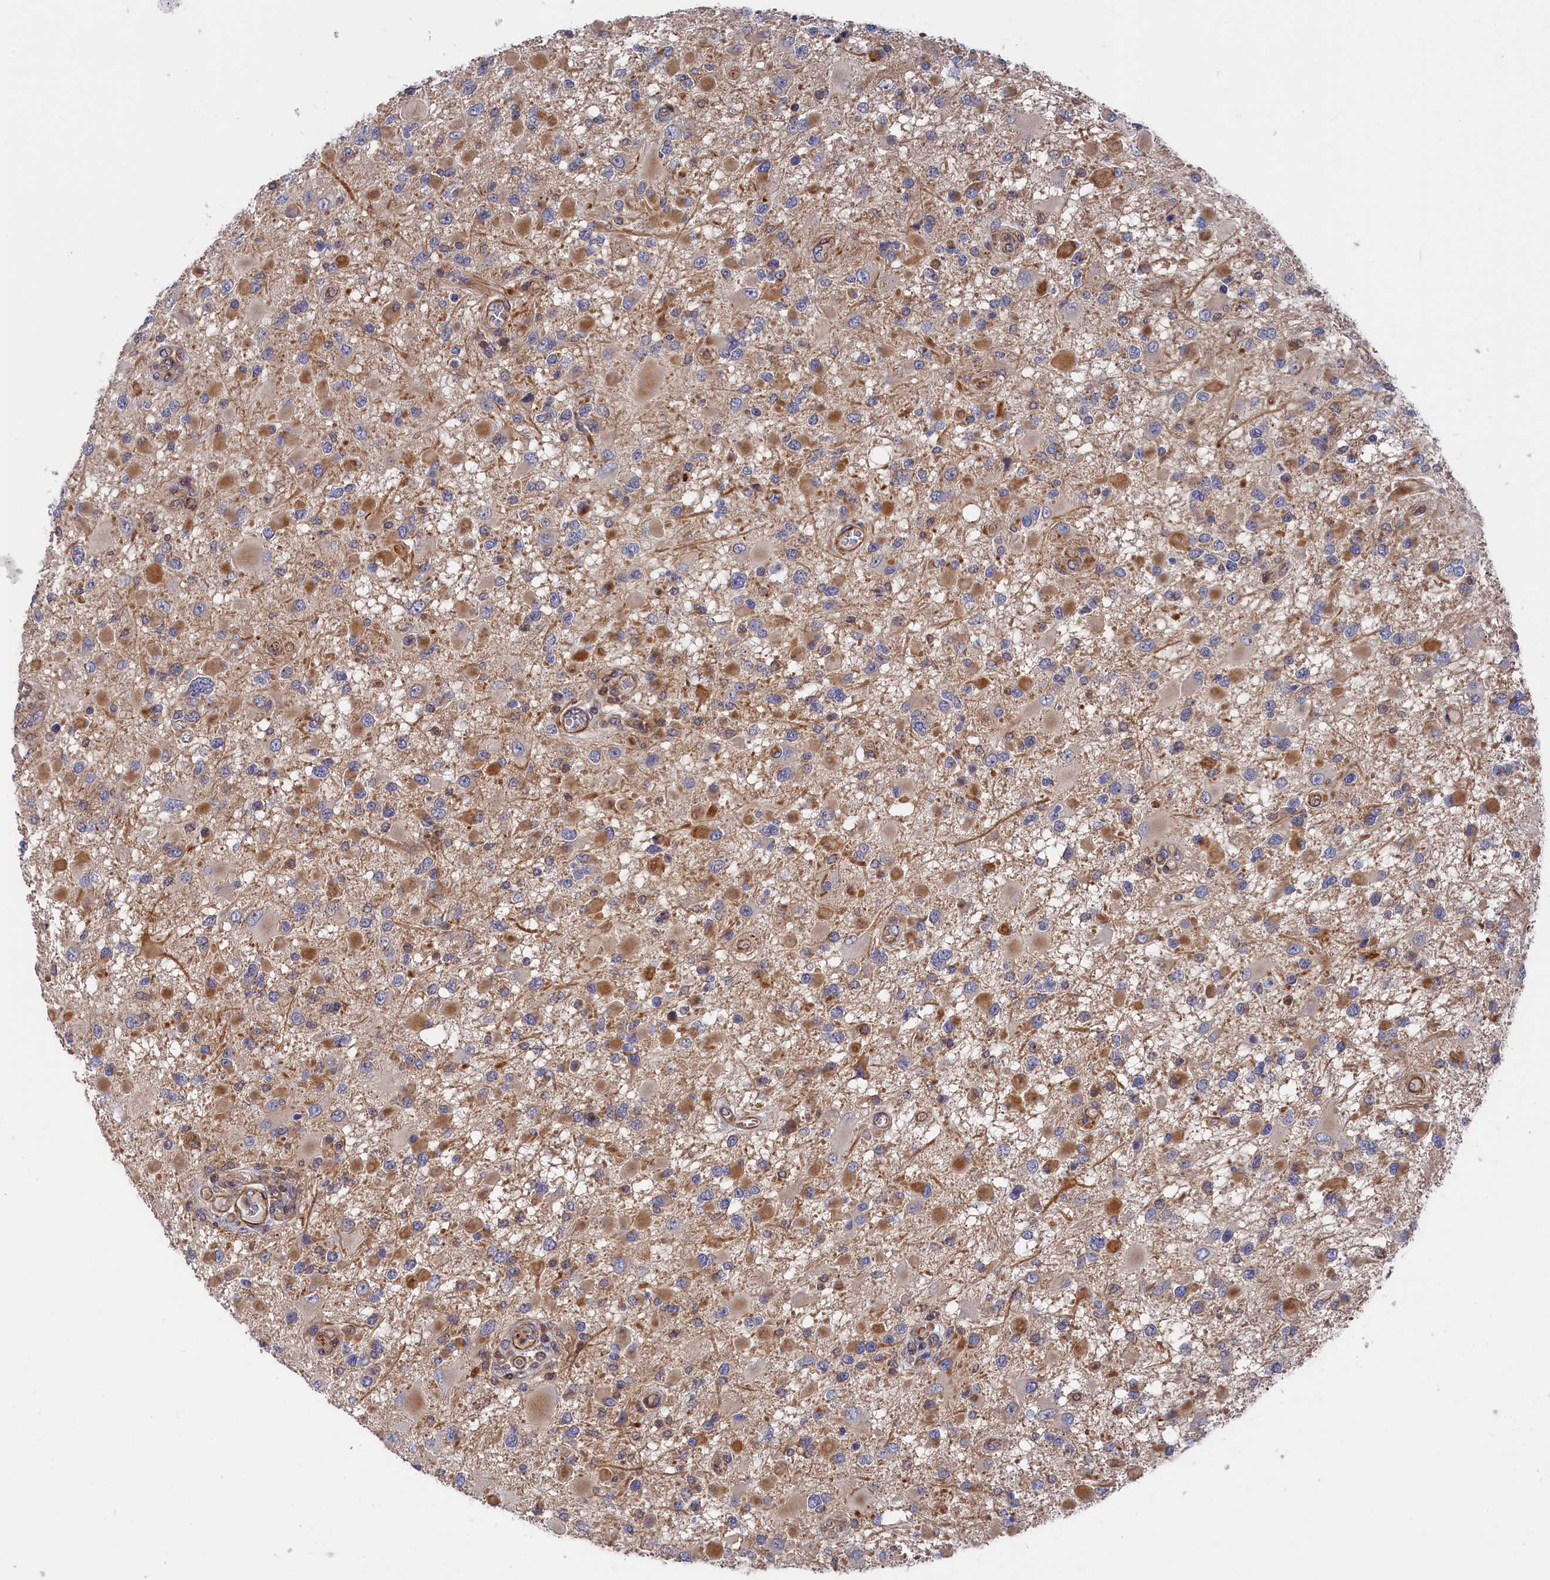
{"staining": {"intensity": "weak", "quantity": "25%-75%", "location": "cytoplasmic/membranous"}, "tissue": "glioma", "cell_type": "Tumor cells", "image_type": "cancer", "snomed": [{"axis": "morphology", "description": "Glioma, malignant, High grade"}, {"axis": "topography", "description": "Brain"}], "caption": "Human malignant high-grade glioma stained for a protein (brown) displays weak cytoplasmic/membranous positive staining in about 25%-75% of tumor cells.", "gene": "LDHD", "patient": {"sex": "male", "age": 53}}